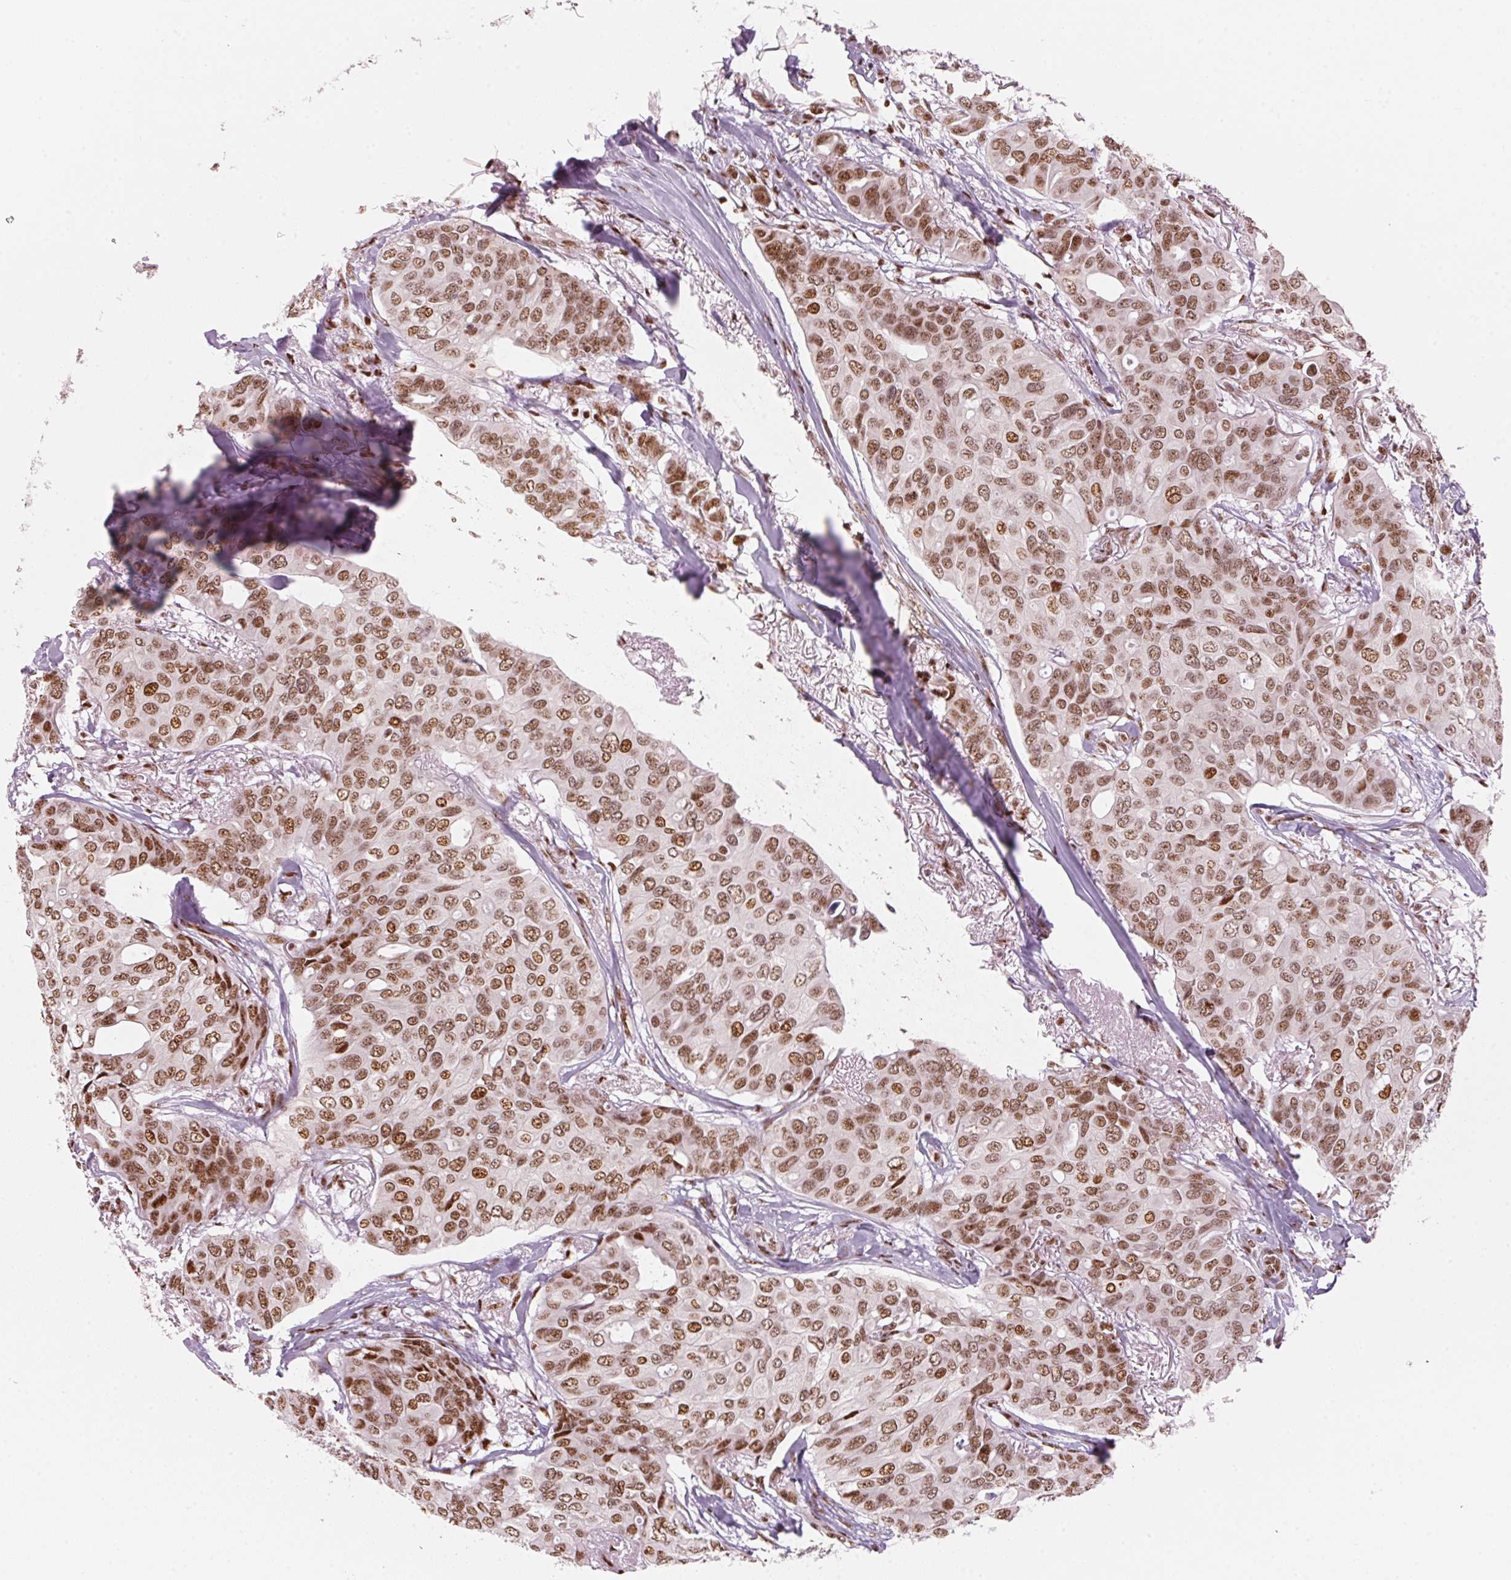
{"staining": {"intensity": "moderate", "quantity": ">75%", "location": "nuclear"}, "tissue": "breast cancer", "cell_type": "Tumor cells", "image_type": "cancer", "snomed": [{"axis": "morphology", "description": "Duct carcinoma"}, {"axis": "topography", "description": "Breast"}], "caption": "Breast cancer stained for a protein (brown) reveals moderate nuclear positive positivity in about >75% of tumor cells.", "gene": "NXF1", "patient": {"sex": "female", "age": 54}}